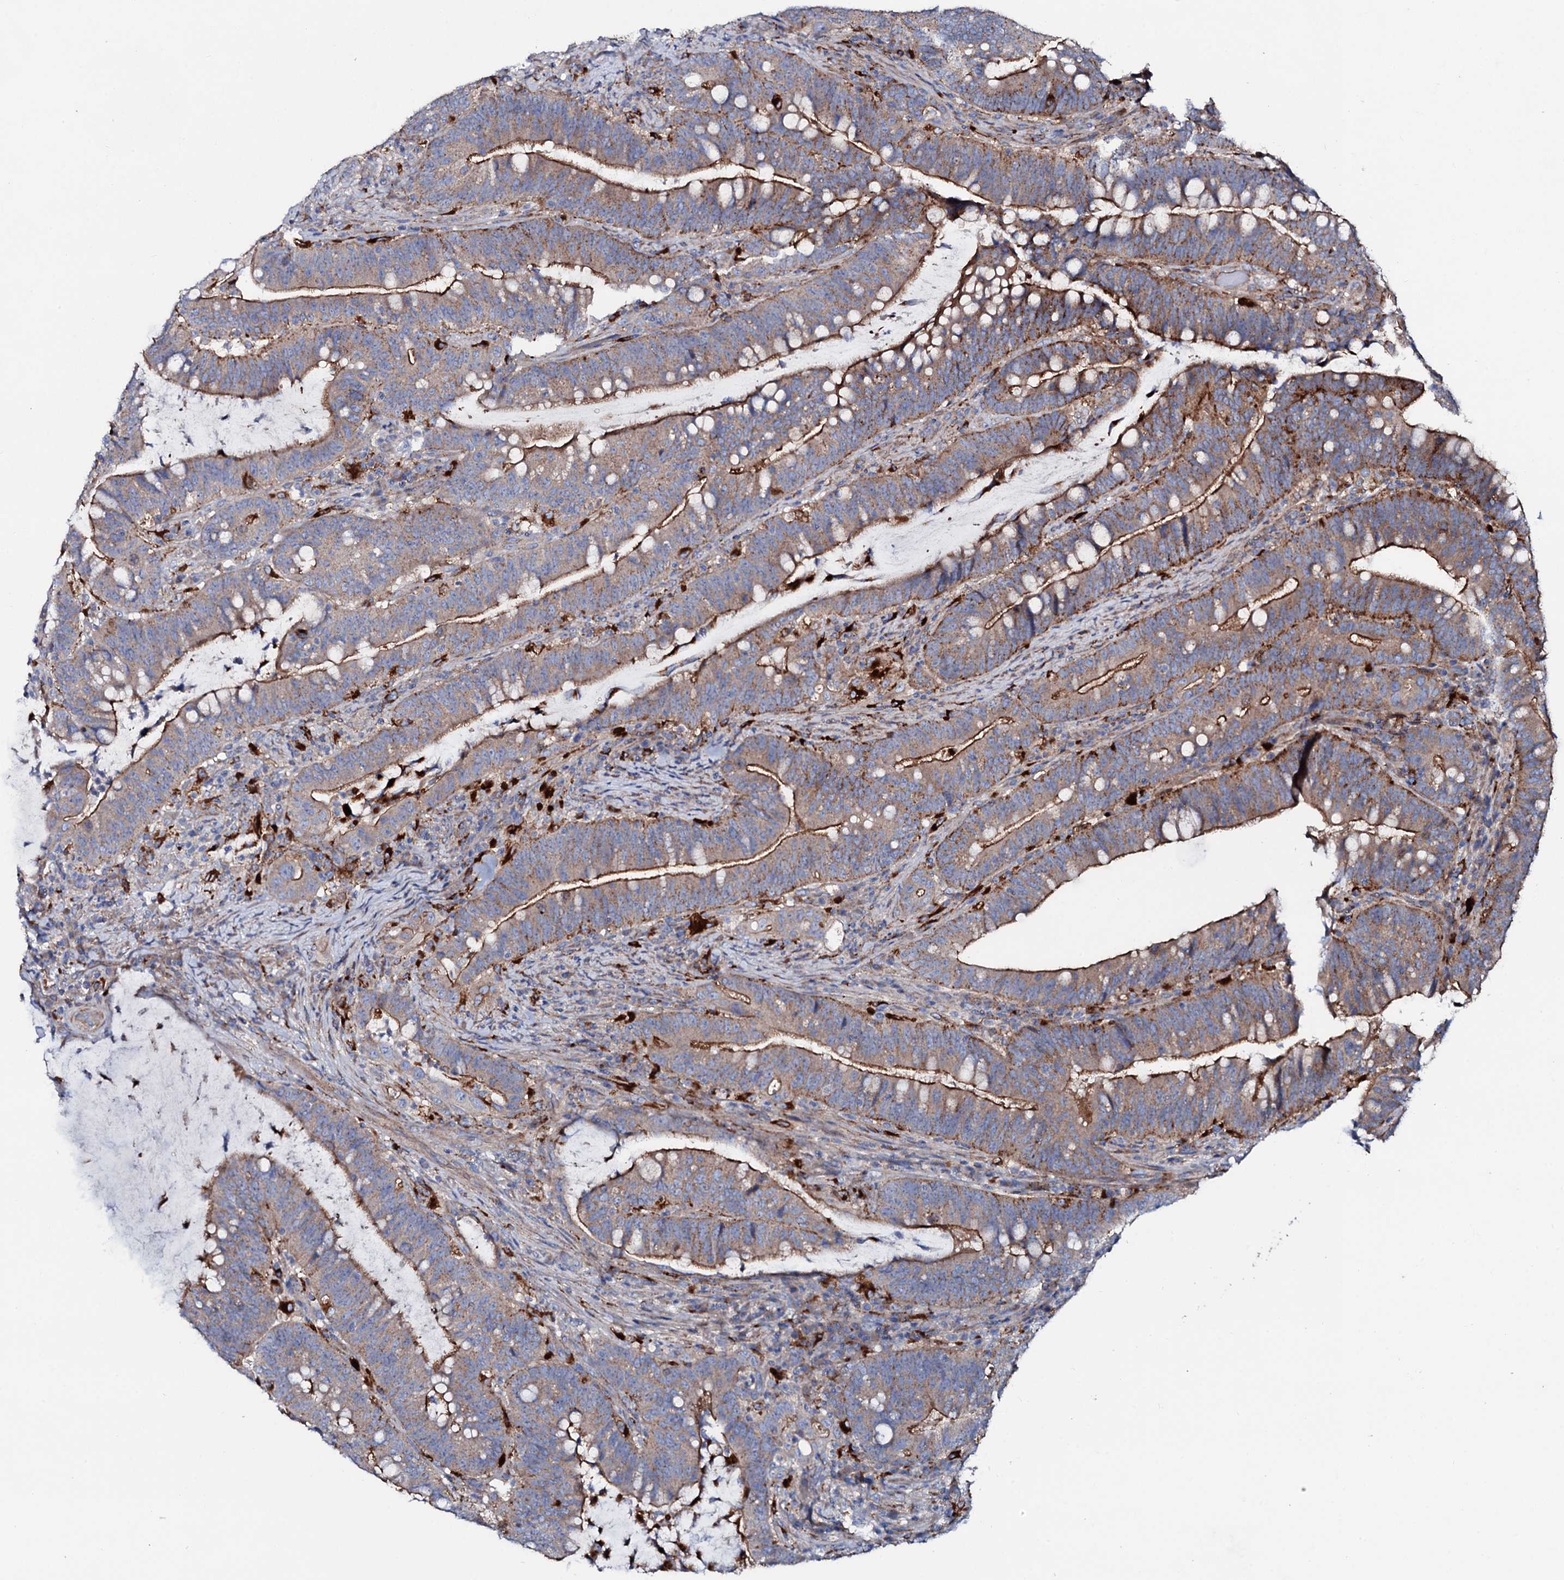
{"staining": {"intensity": "moderate", "quantity": ">75%", "location": "cytoplasmic/membranous"}, "tissue": "colorectal cancer", "cell_type": "Tumor cells", "image_type": "cancer", "snomed": [{"axis": "morphology", "description": "Adenocarcinoma, NOS"}, {"axis": "topography", "description": "Colon"}], "caption": "Tumor cells display moderate cytoplasmic/membranous staining in about >75% of cells in adenocarcinoma (colorectal).", "gene": "P2RX4", "patient": {"sex": "female", "age": 66}}